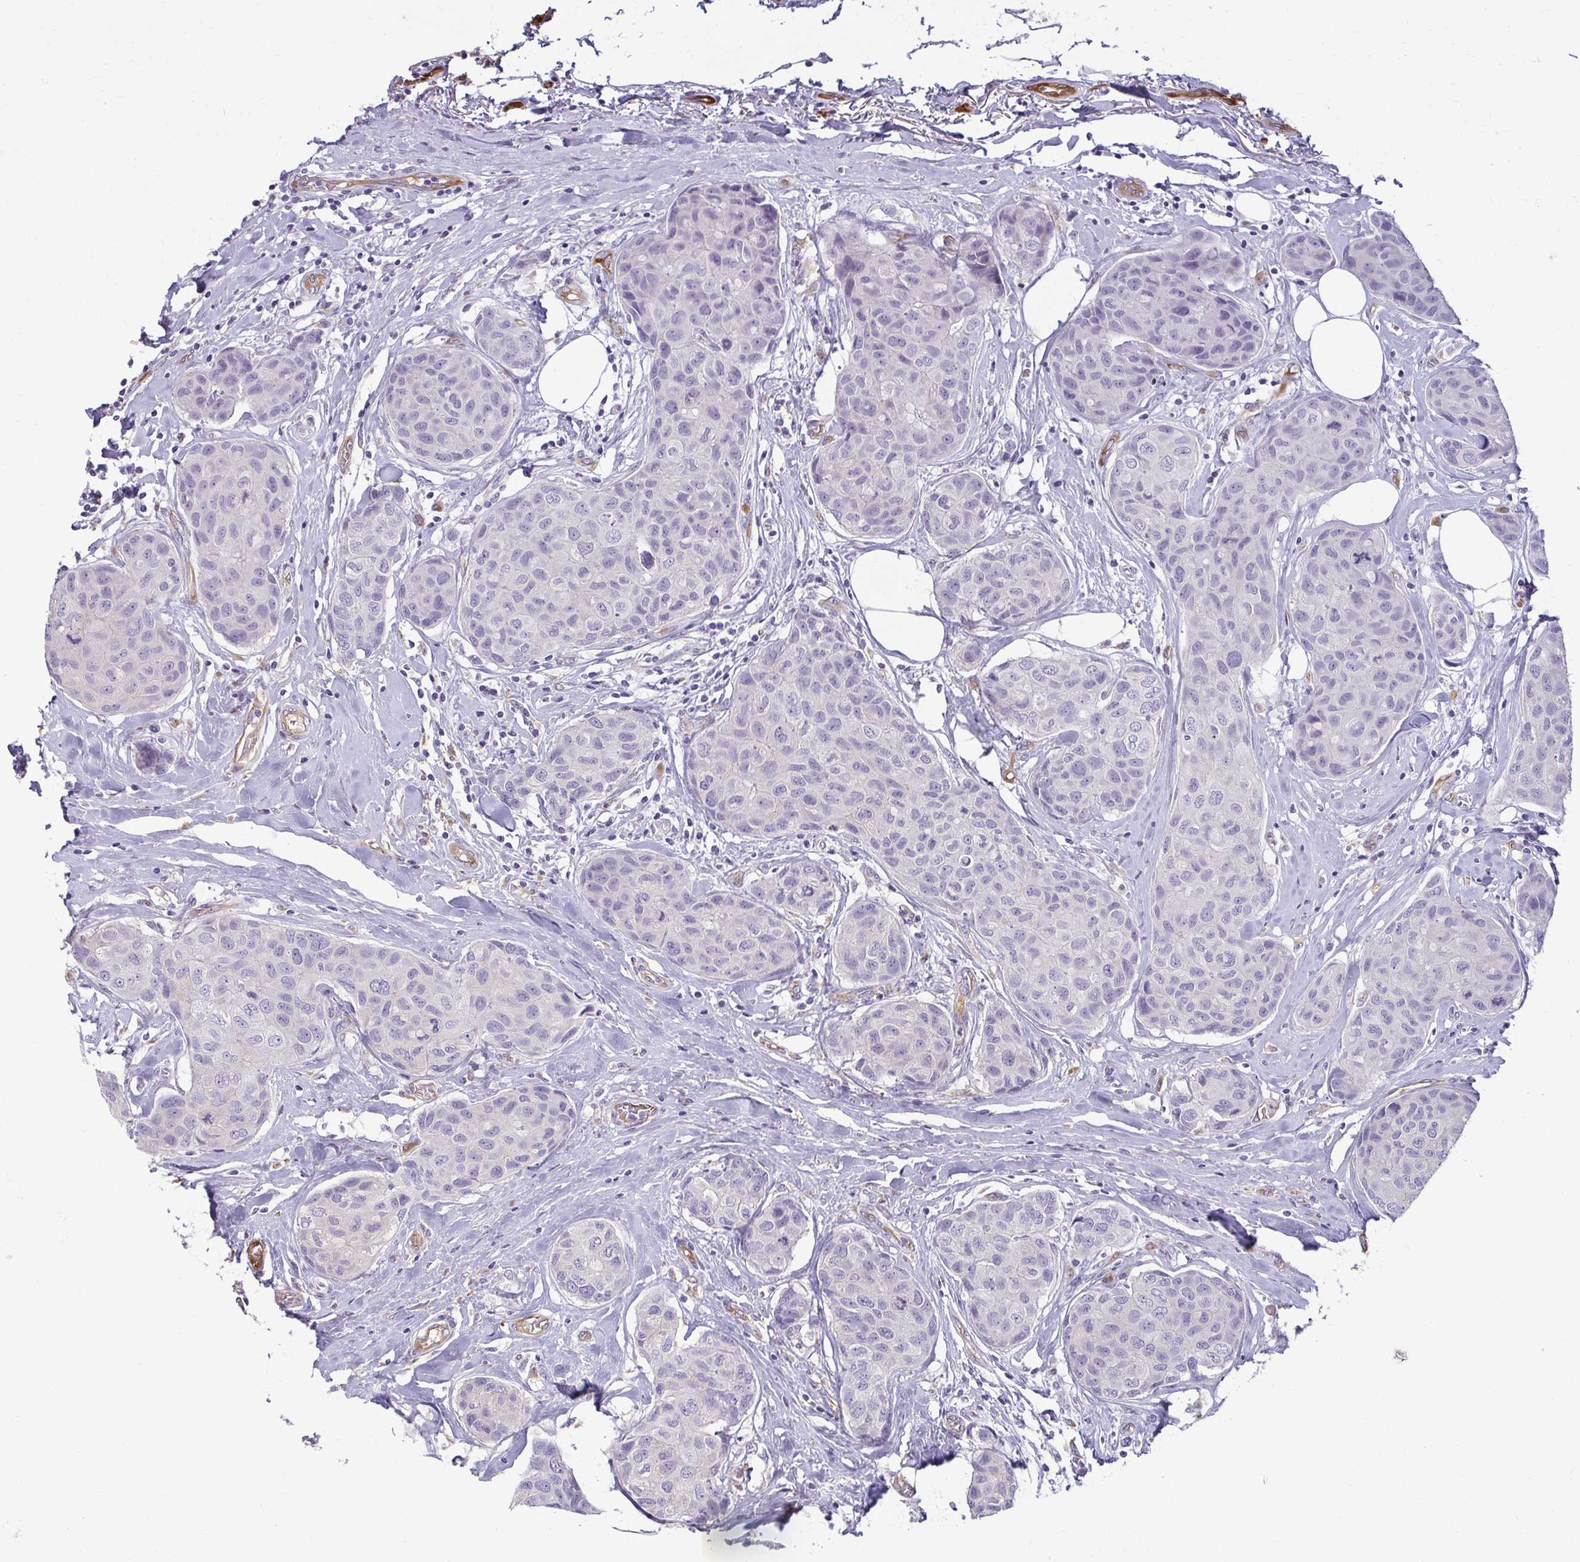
{"staining": {"intensity": "negative", "quantity": "none", "location": "none"}, "tissue": "breast cancer", "cell_type": "Tumor cells", "image_type": "cancer", "snomed": [{"axis": "morphology", "description": "Duct carcinoma"}, {"axis": "topography", "description": "Breast"}], "caption": "This is a image of immunohistochemistry staining of breast cancer, which shows no positivity in tumor cells.", "gene": "PDE2A", "patient": {"sex": "female", "age": 80}}